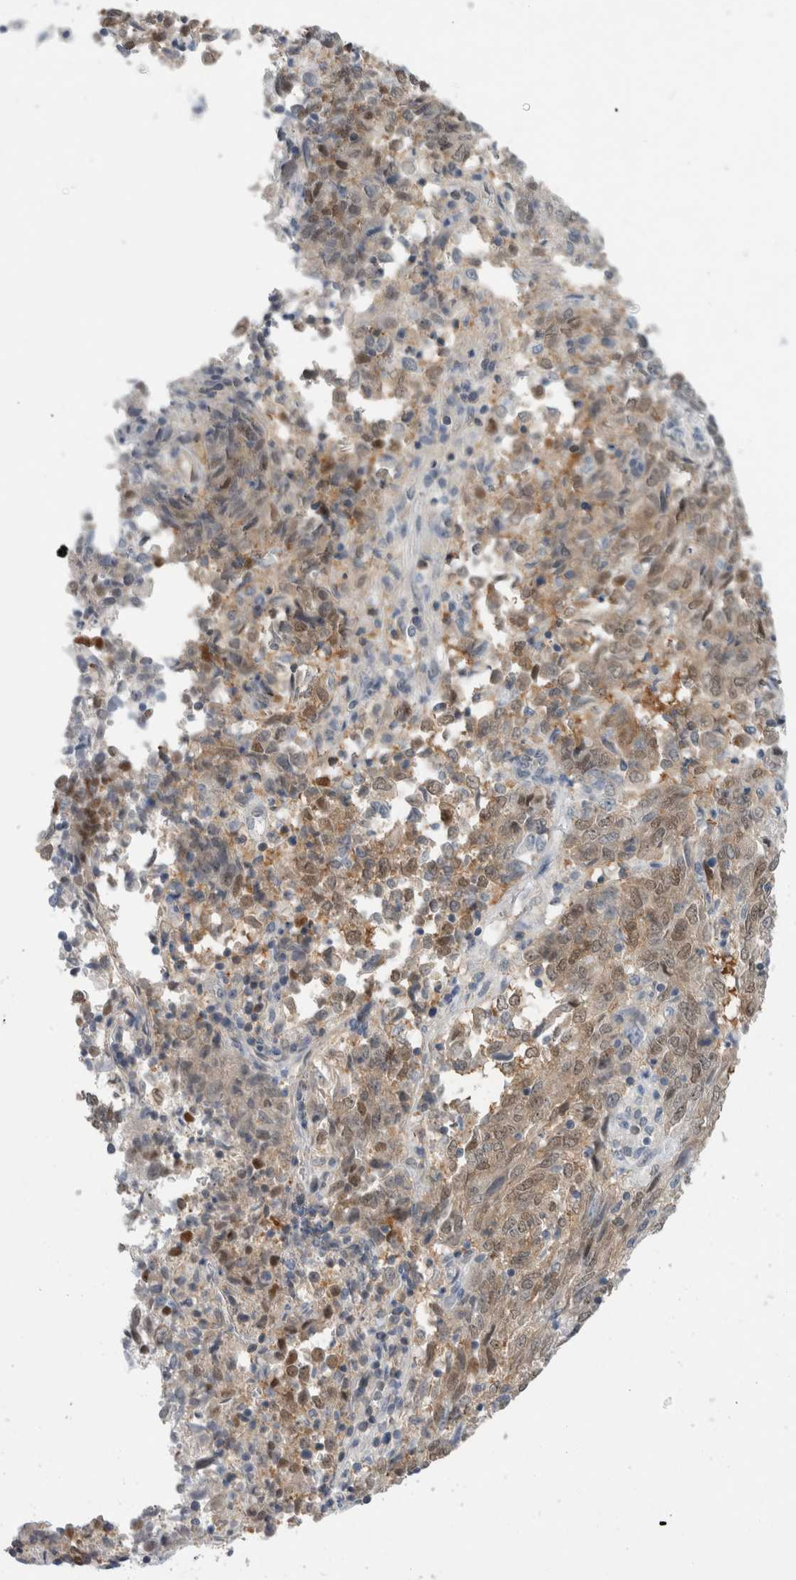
{"staining": {"intensity": "weak", "quantity": "25%-75%", "location": "cytoplasmic/membranous"}, "tissue": "endometrial cancer", "cell_type": "Tumor cells", "image_type": "cancer", "snomed": [{"axis": "morphology", "description": "Adenocarcinoma, NOS"}, {"axis": "topography", "description": "Endometrium"}], "caption": "DAB (3,3'-diaminobenzidine) immunohistochemical staining of human endometrial cancer (adenocarcinoma) demonstrates weak cytoplasmic/membranous protein expression in approximately 25%-75% of tumor cells.", "gene": "CASP6", "patient": {"sex": "female", "age": 80}}